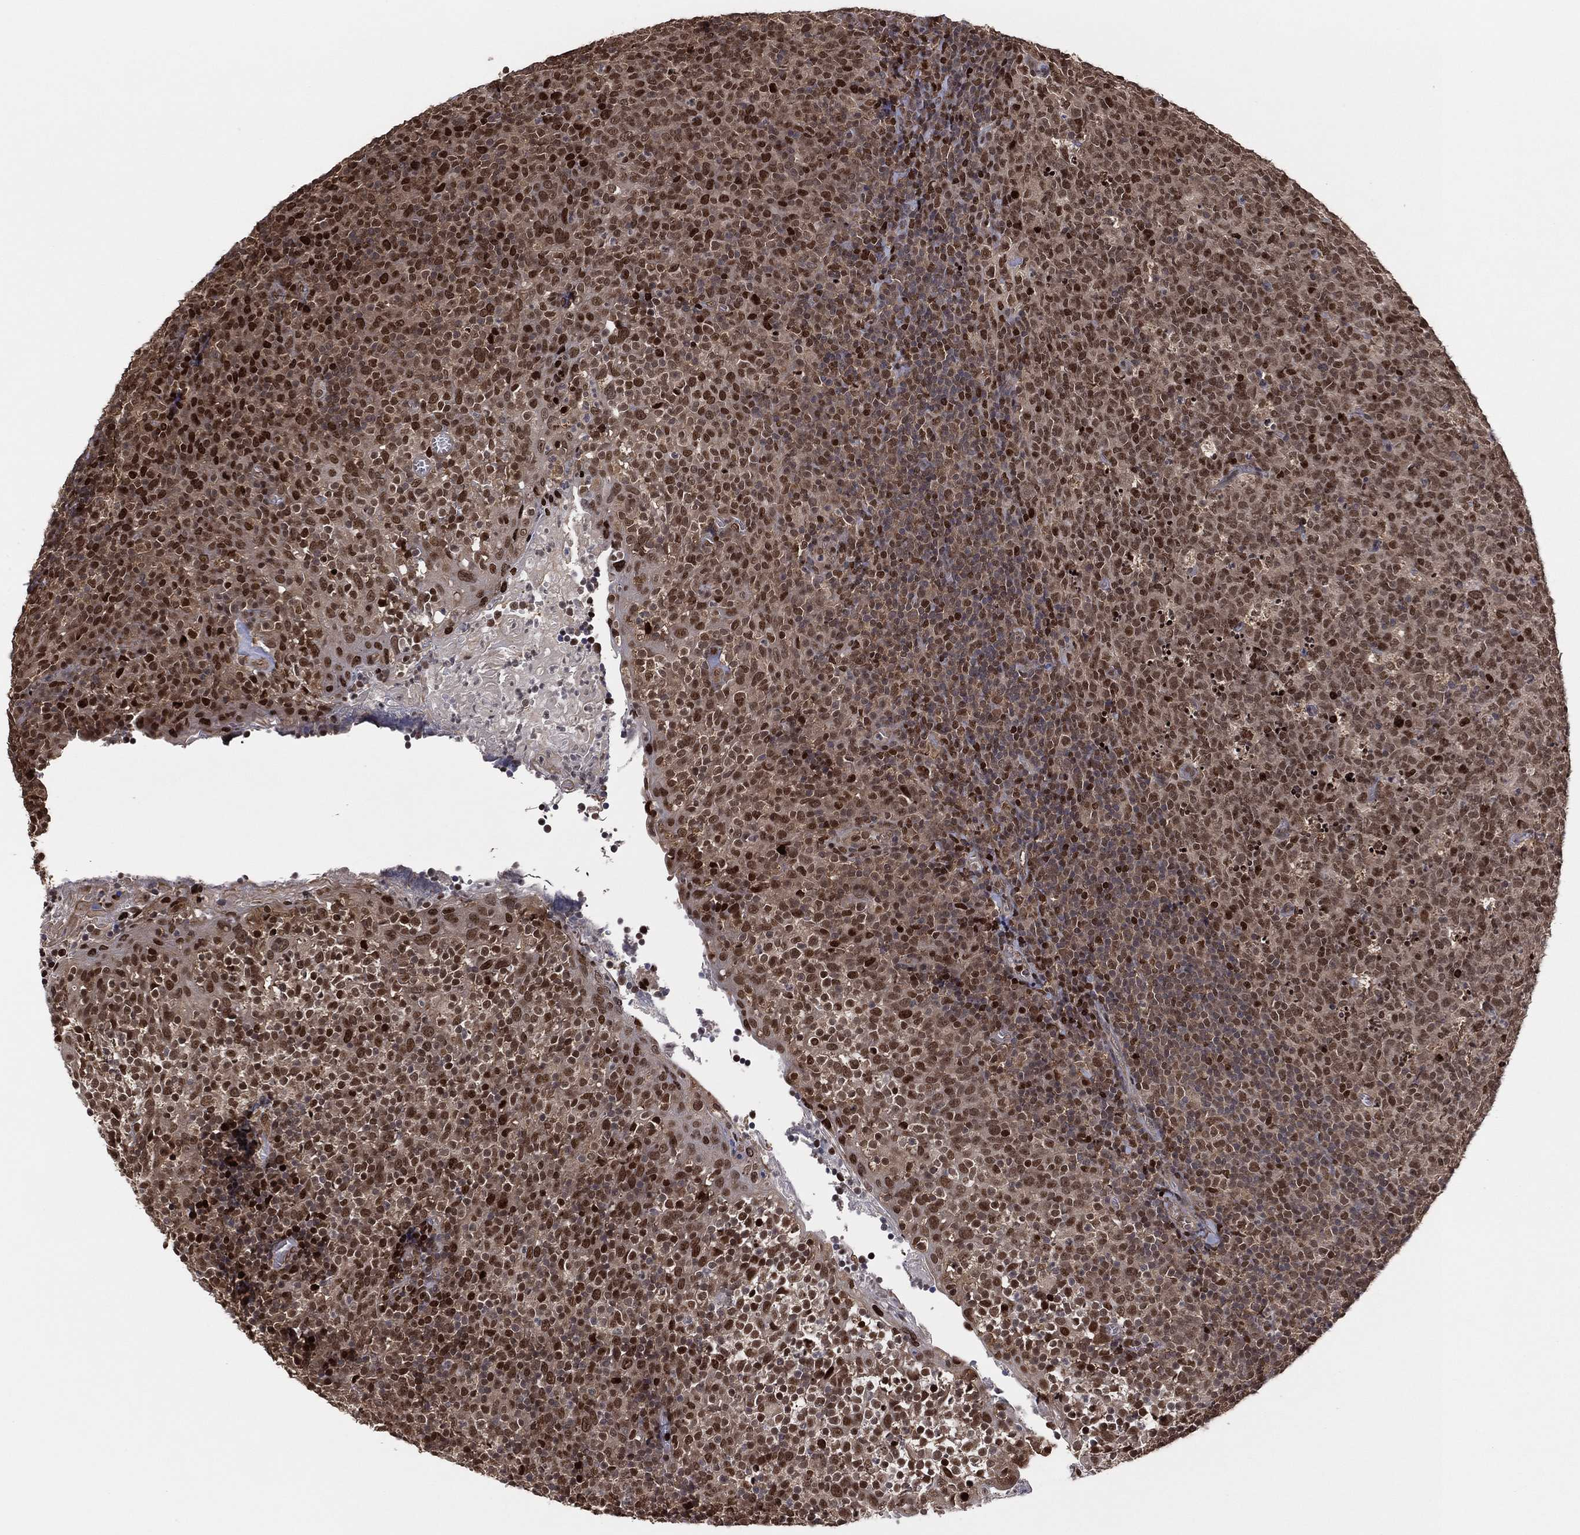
{"staining": {"intensity": "strong", "quantity": ">75%", "location": "nuclear"}, "tissue": "tonsil", "cell_type": "Germinal center cells", "image_type": "normal", "snomed": [{"axis": "morphology", "description": "Normal tissue, NOS"}, {"axis": "topography", "description": "Tonsil"}], "caption": "This histopathology image exhibits normal tonsil stained with immunohistochemistry (IHC) to label a protein in brown. The nuclear of germinal center cells show strong positivity for the protein. Nuclei are counter-stained blue.", "gene": "PSMA1", "patient": {"sex": "female", "age": 5}}